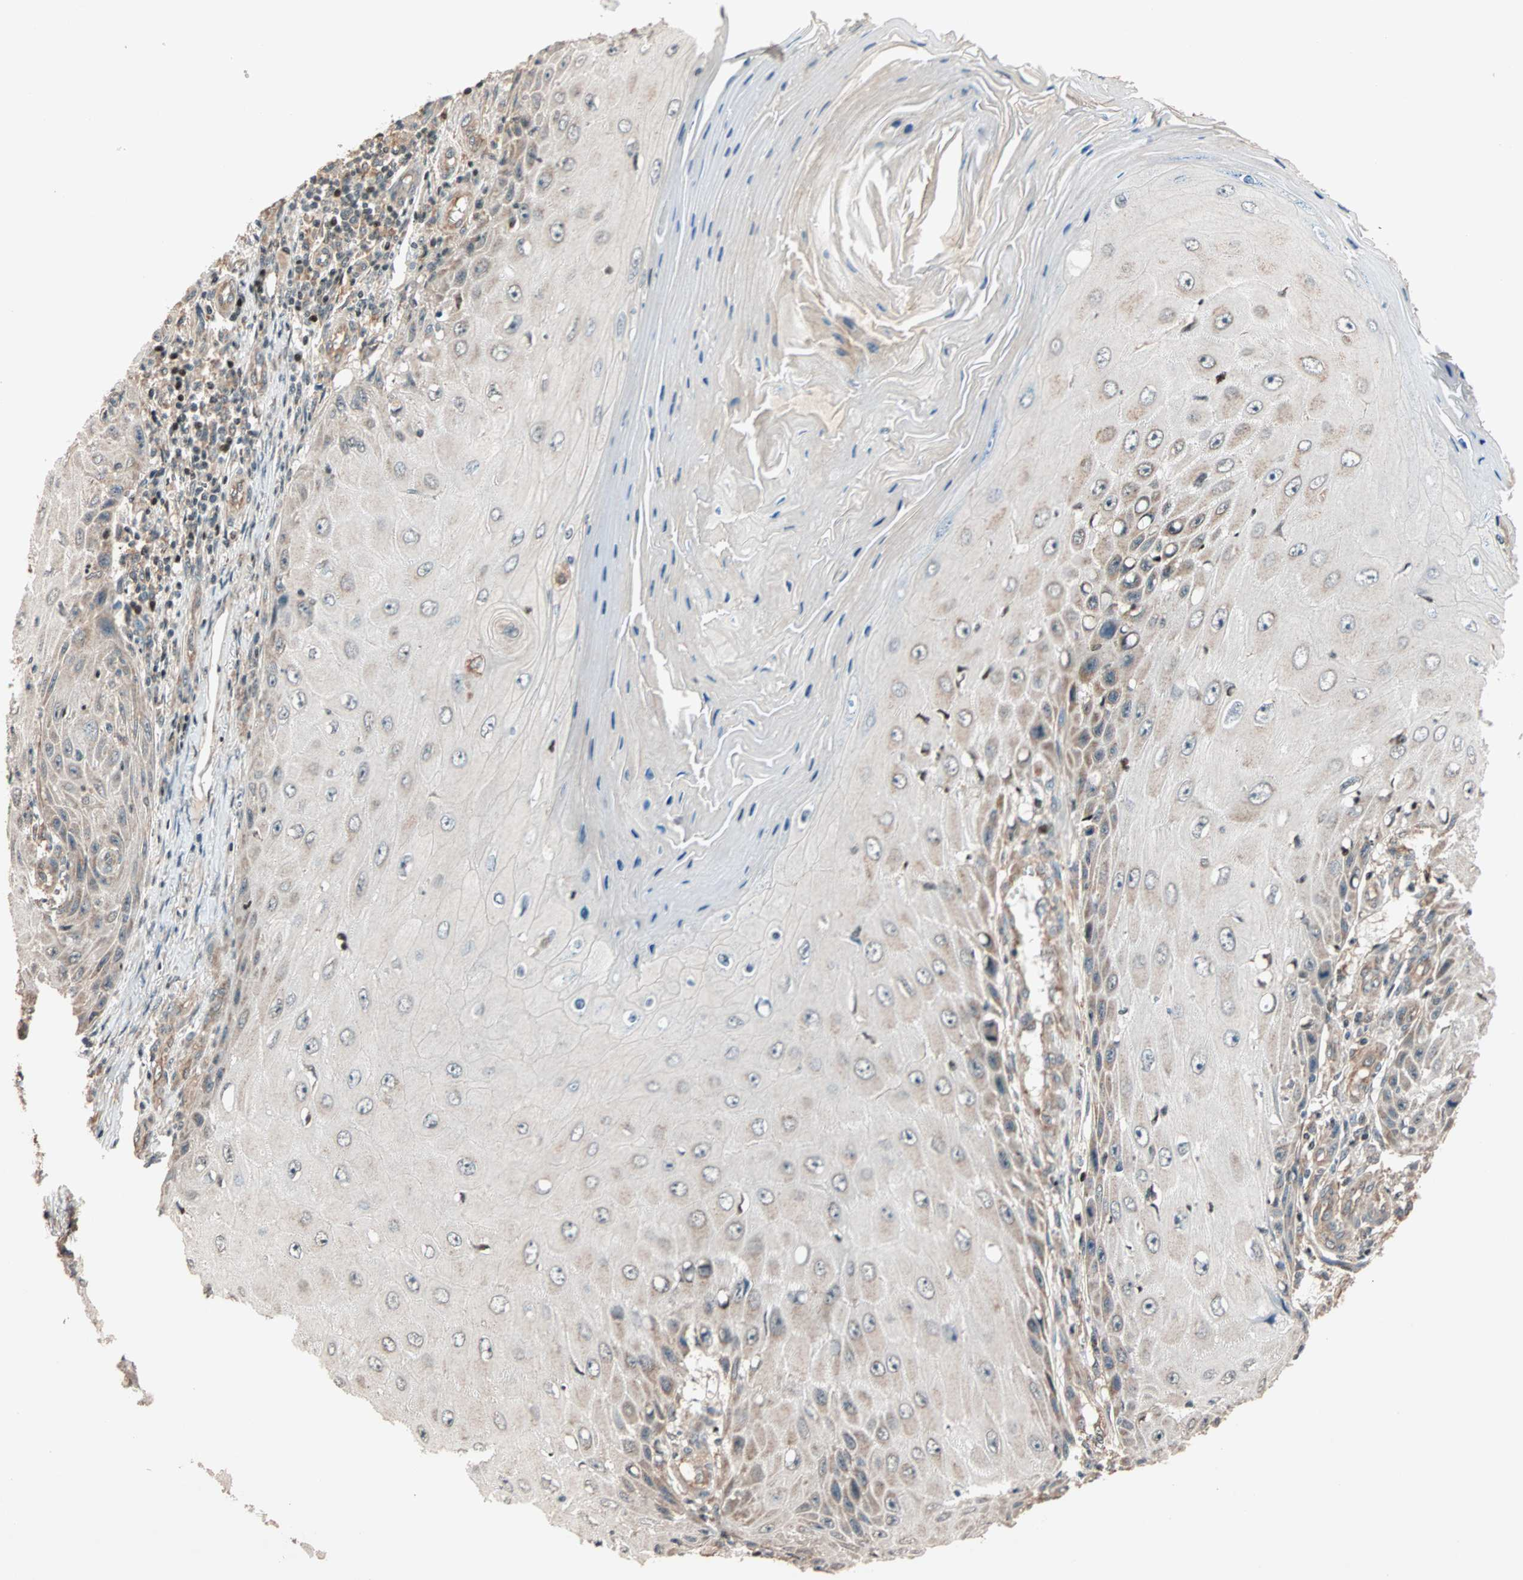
{"staining": {"intensity": "weak", "quantity": "25%-75%", "location": "cytoplasmic/membranous"}, "tissue": "skin cancer", "cell_type": "Tumor cells", "image_type": "cancer", "snomed": [{"axis": "morphology", "description": "Squamous cell carcinoma, NOS"}, {"axis": "topography", "description": "Skin"}], "caption": "Human skin cancer stained with a protein marker demonstrates weak staining in tumor cells.", "gene": "HECW1", "patient": {"sex": "female", "age": 73}}